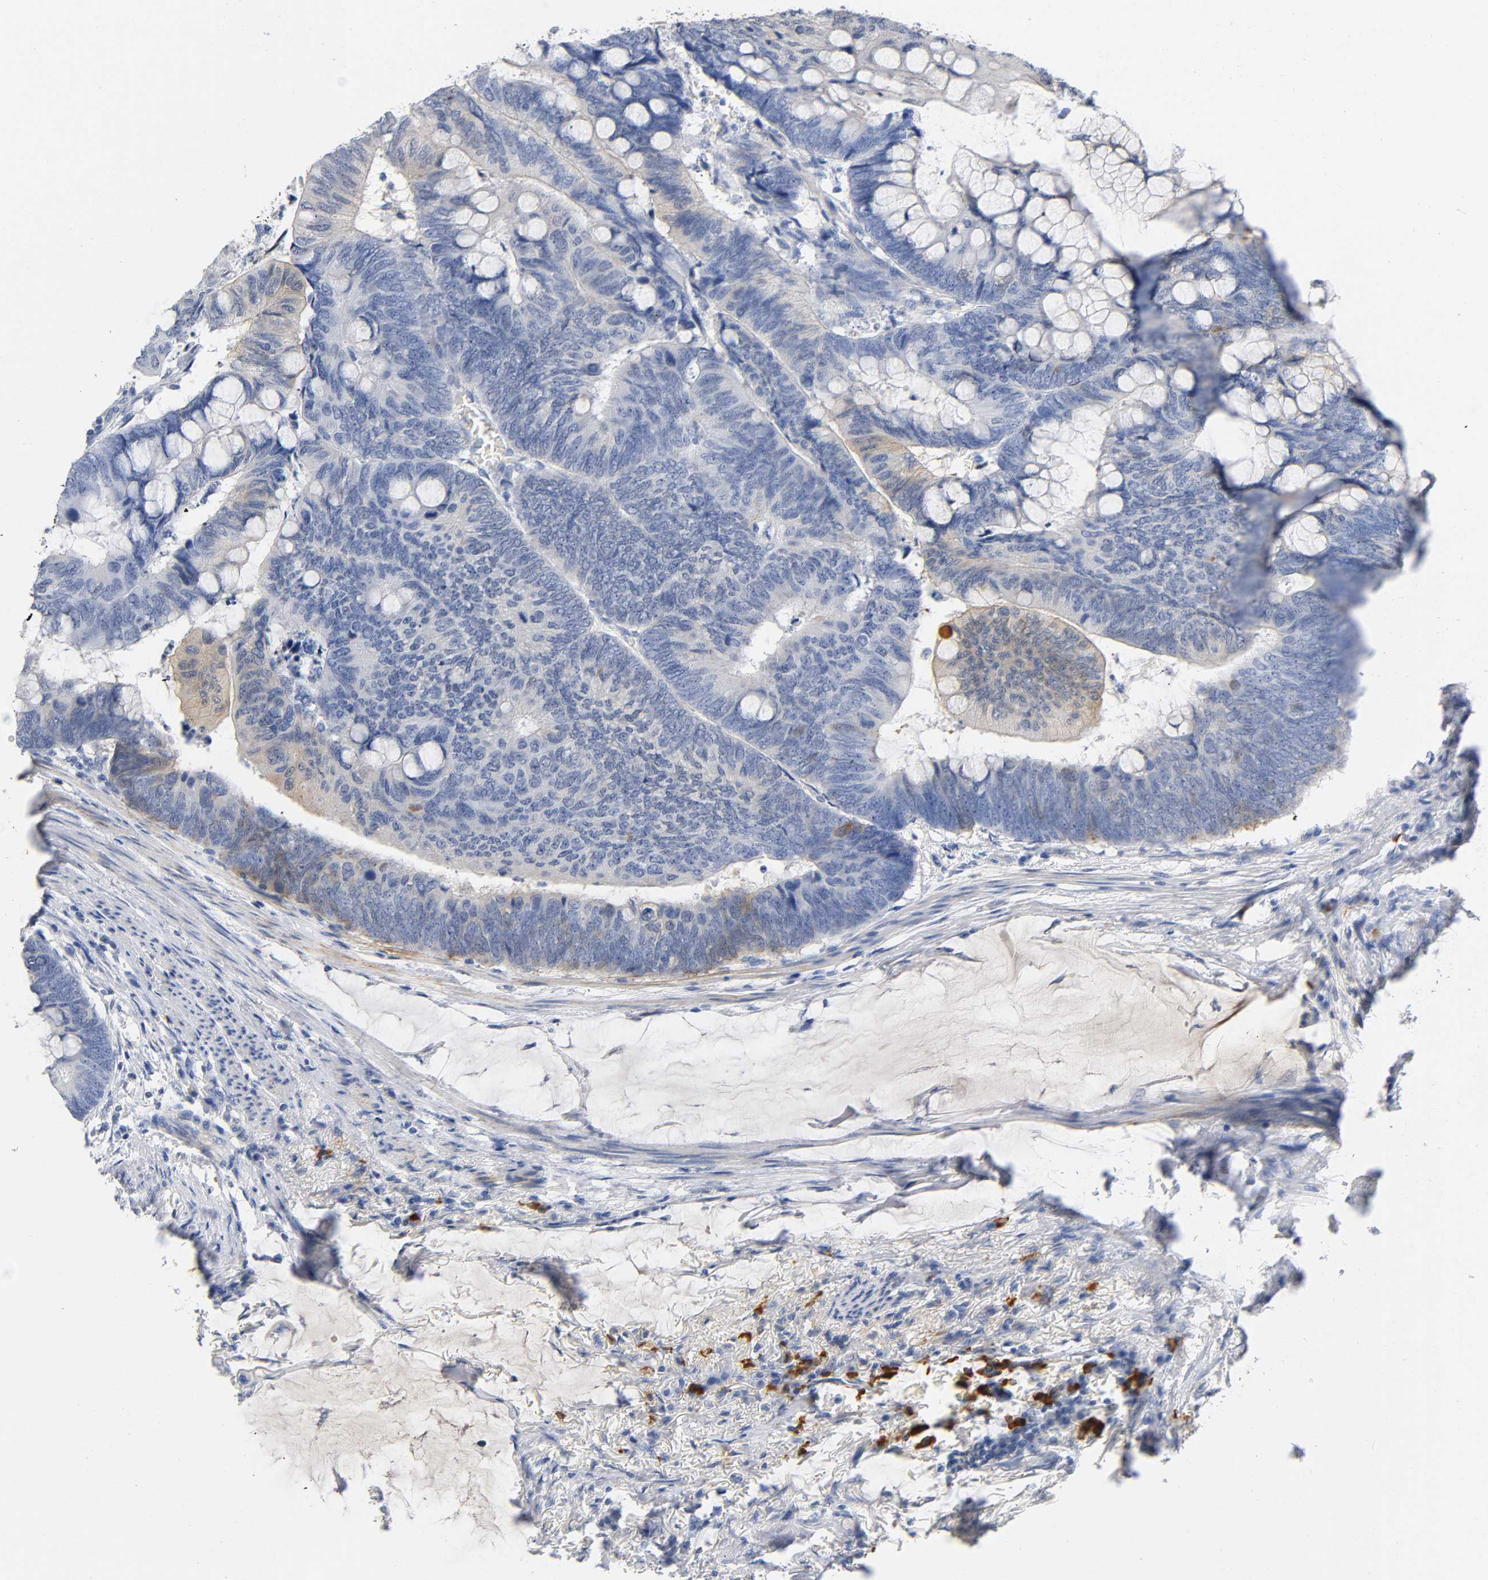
{"staining": {"intensity": "moderate", "quantity": "<25%", "location": "cytoplasmic/membranous"}, "tissue": "colorectal cancer", "cell_type": "Tumor cells", "image_type": "cancer", "snomed": [{"axis": "morphology", "description": "Normal tissue, NOS"}, {"axis": "morphology", "description": "Adenocarcinoma, NOS"}, {"axis": "topography", "description": "Rectum"}, {"axis": "topography", "description": "Peripheral nerve tissue"}], "caption": "Protein staining of colorectal cancer (adenocarcinoma) tissue reveals moderate cytoplasmic/membranous staining in about <25% of tumor cells. The staining was performed using DAB (3,3'-diaminobenzidine), with brown indicating positive protein expression. Nuclei are stained blue with hematoxylin.", "gene": "TNC", "patient": {"sex": "male", "age": 92}}